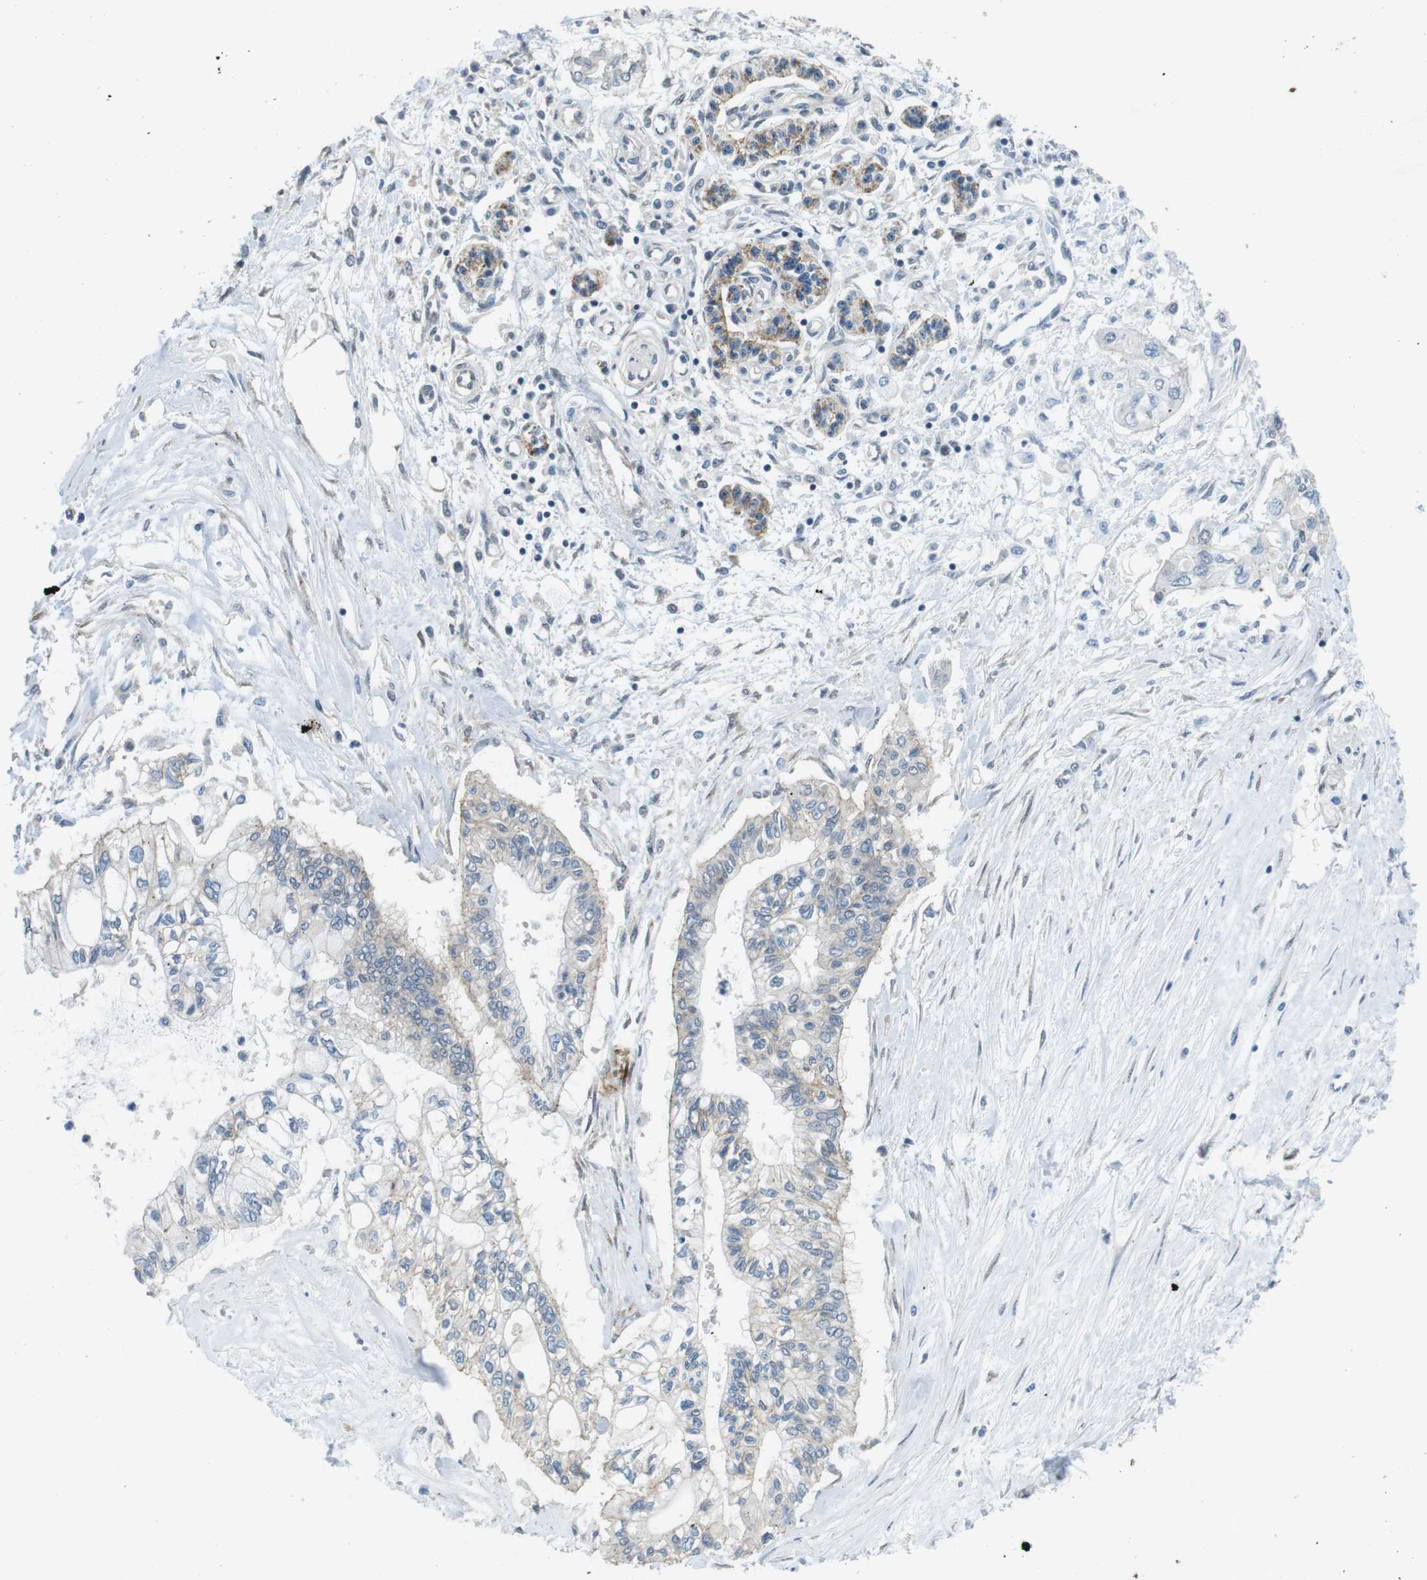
{"staining": {"intensity": "weak", "quantity": "25%-75%", "location": "cytoplasmic/membranous"}, "tissue": "pancreatic cancer", "cell_type": "Tumor cells", "image_type": "cancer", "snomed": [{"axis": "morphology", "description": "Adenocarcinoma, NOS"}, {"axis": "topography", "description": "Pancreas"}], "caption": "Adenocarcinoma (pancreatic) stained for a protein demonstrates weak cytoplasmic/membranous positivity in tumor cells.", "gene": "CLDN7", "patient": {"sex": "female", "age": 77}}